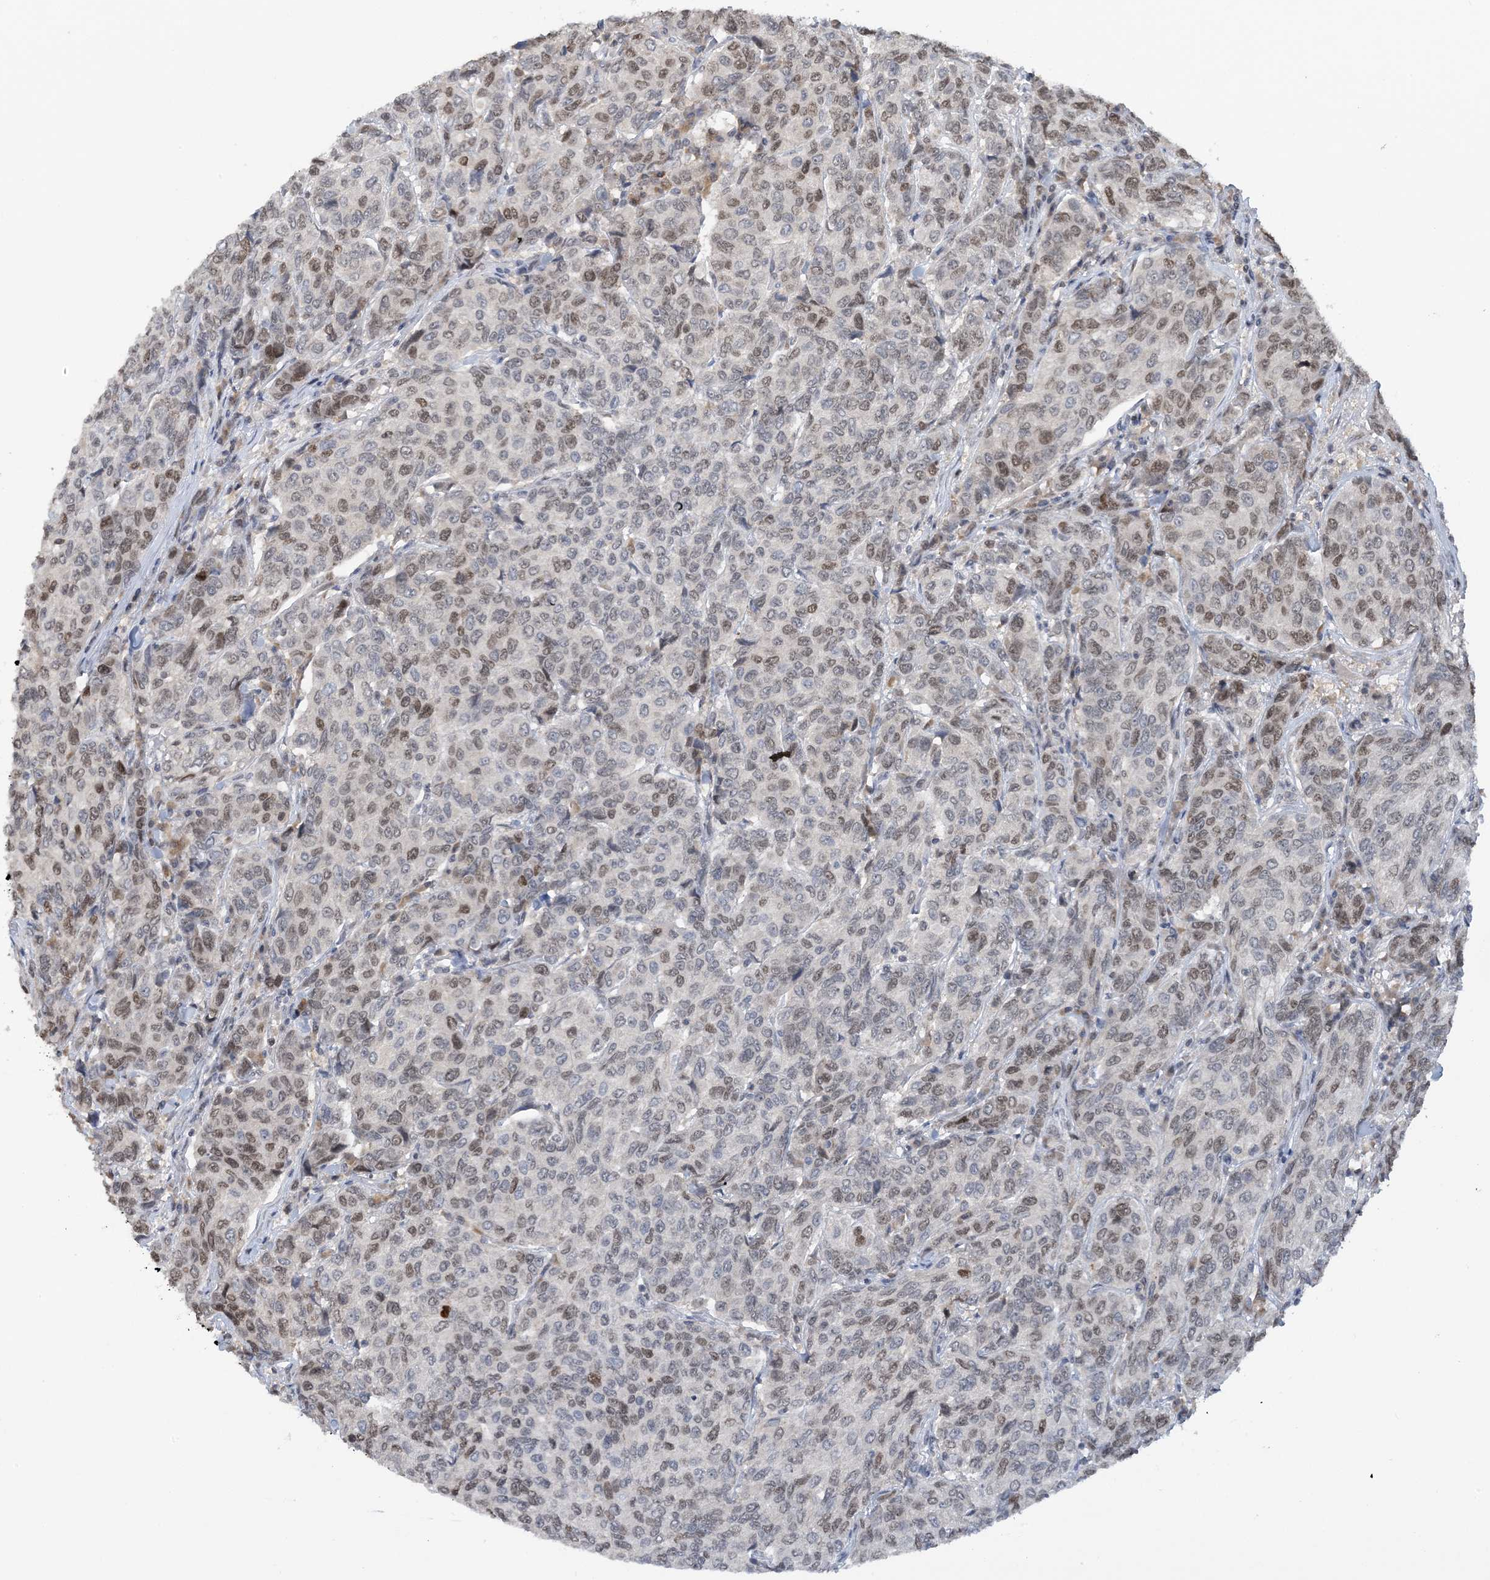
{"staining": {"intensity": "moderate", "quantity": "<25%", "location": "nuclear"}, "tissue": "breast cancer", "cell_type": "Tumor cells", "image_type": "cancer", "snomed": [{"axis": "morphology", "description": "Duct carcinoma"}, {"axis": "topography", "description": "Breast"}], "caption": "Immunohistochemical staining of breast cancer demonstrates moderate nuclear protein expression in approximately <25% of tumor cells. (DAB = brown stain, brightfield microscopy at high magnification).", "gene": "ACYP2", "patient": {"sex": "female", "age": 55}}